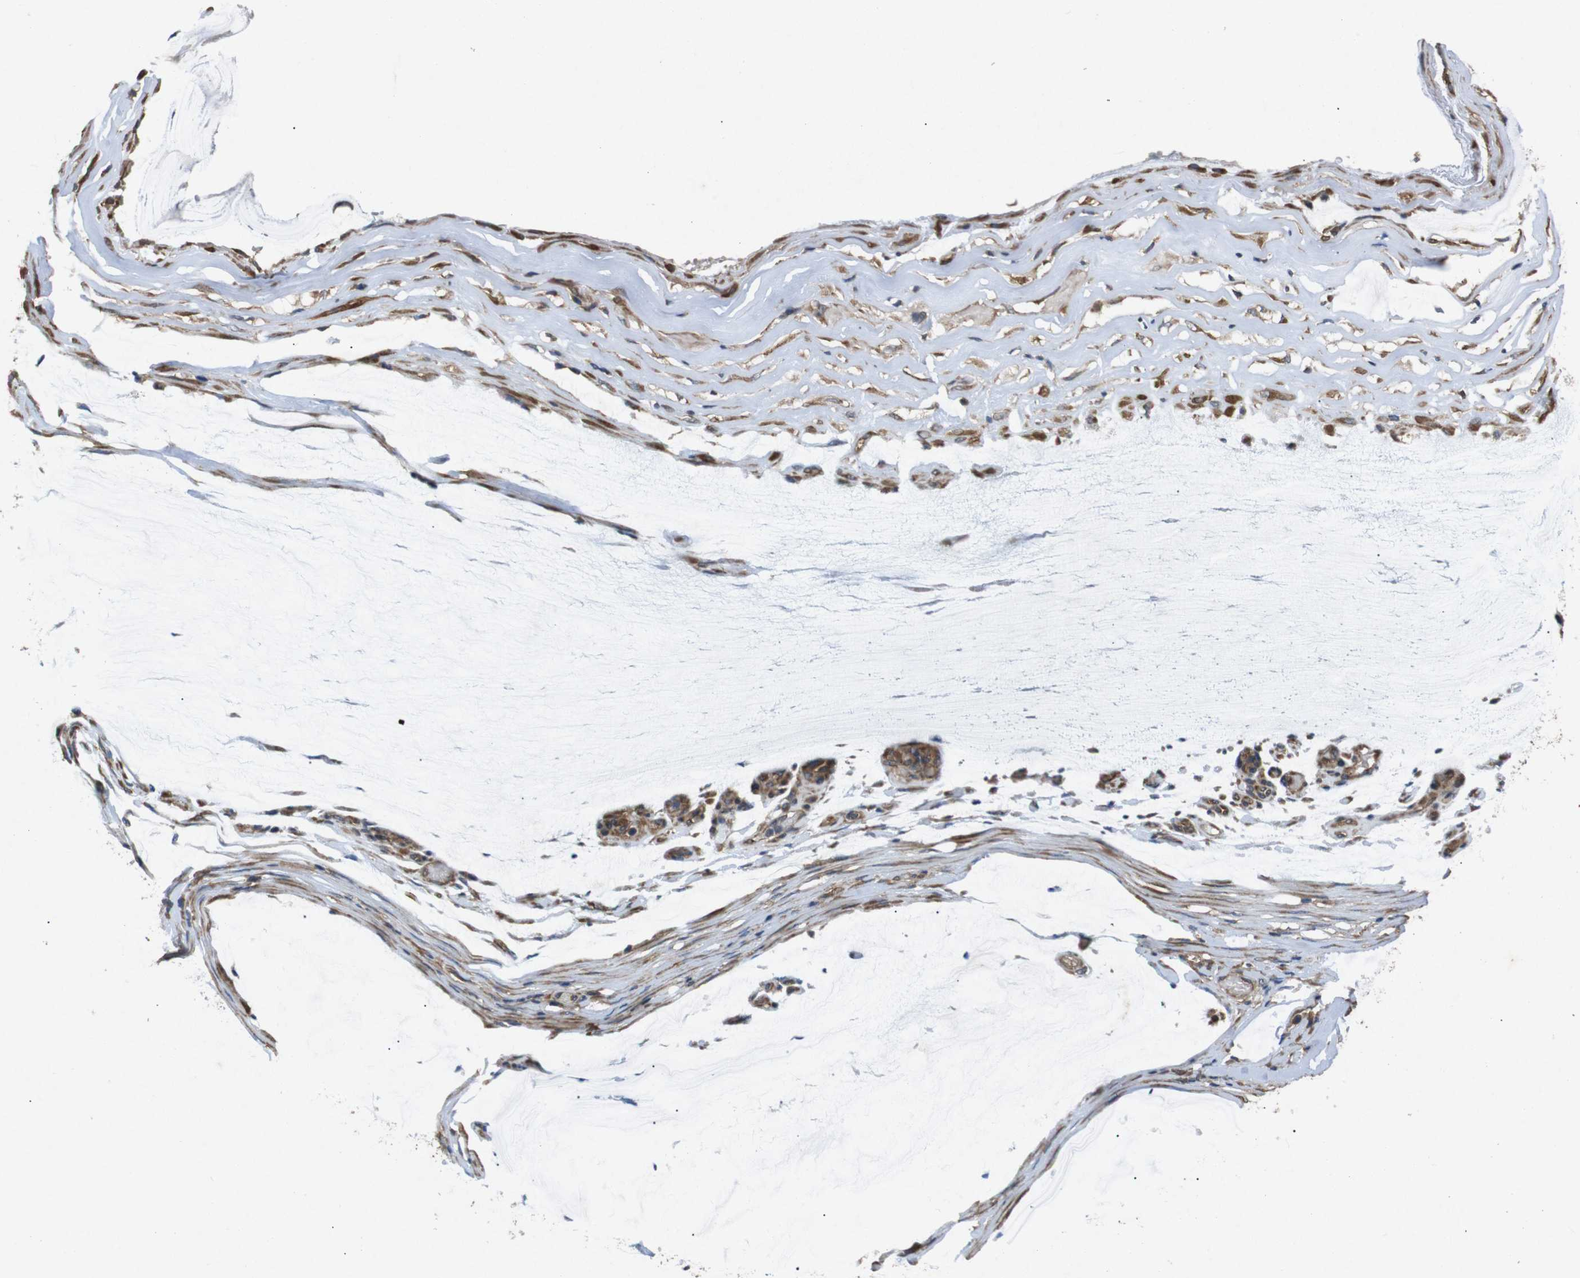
{"staining": {"intensity": "moderate", "quantity": "25%-75%", "location": "cytoplasmic/membranous"}, "tissue": "ovarian cancer", "cell_type": "Tumor cells", "image_type": "cancer", "snomed": [{"axis": "morphology", "description": "Cystadenocarcinoma, mucinous, NOS"}, {"axis": "topography", "description": "Ovary"}], "caption": "Mucinous cystadenocarcinoma (ovarian) tissue shows moderate cytoplasmic/membranous expression in about 25%-75% of tumor cells", "gene": "BNIP3", "patient": {"sex": "female", "age": 39}}